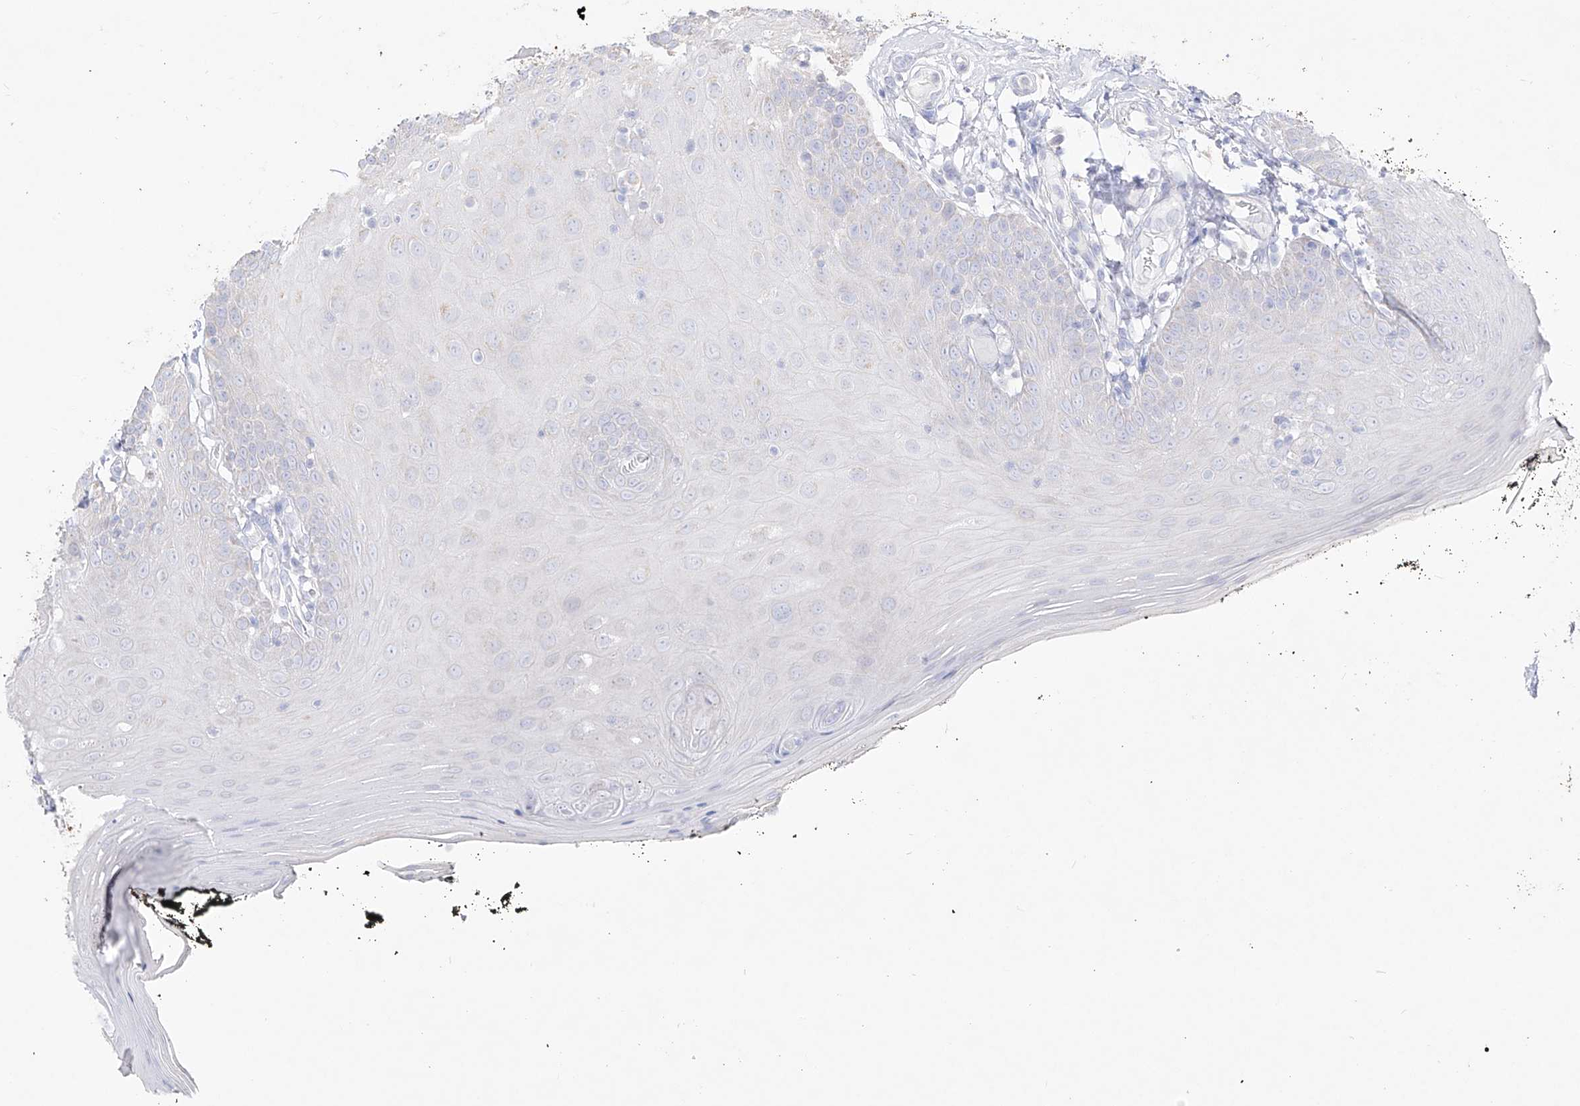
{"staining": {"intensity": "weak", "quantity": "<25%", "location": "cytoplasmic/membranous"}, "tissue": "oral mucosa", "cell_type": "Squamous epithelial cells", "image_type": "normal", "snomed": [{"axis": "morphology", "description": "Normal tissue, NOS"}, {"axis": "topography", "description": "Oral tissue"}], "caption": "IHC histopathology image of unremarkable oral mucosa: oral mucosa stained with DAB (3,3'-diaminobenzidine) displays no significant protein positivity in squamous epithelial cells.", "gene": "RCHY1", "patient": {"sex": "male", "age": 74}}